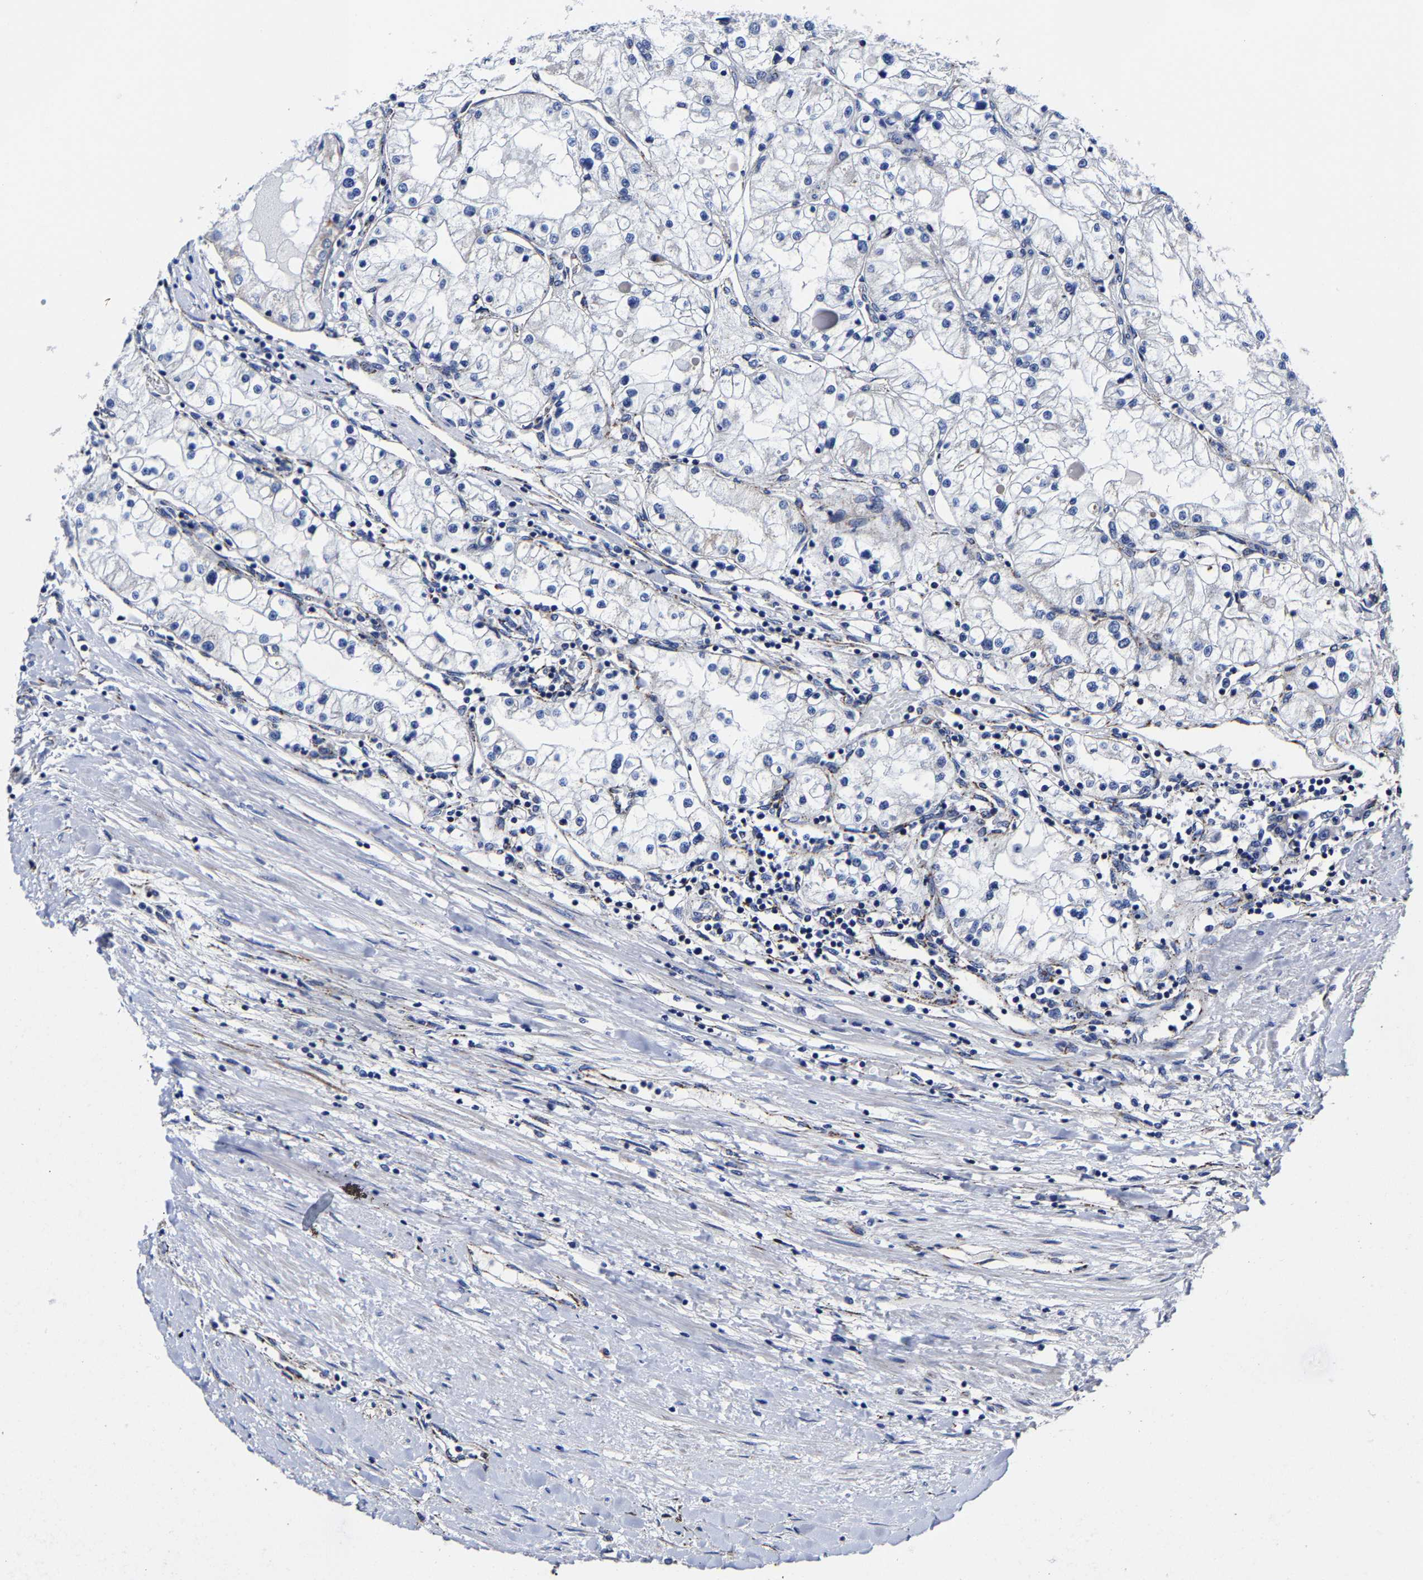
{"staining": {"intensity": "negative", "quantity": "none", "location": "none"}, "tissue": "renal cancer", "cell_type": "Tumor cells", "image_type": "cancer", "snomed": [{"axis": "morphology", "description": "Adenocarcinoma, NOS"}, {"axis": "topography", "description": "Kidney"}], "caption": "Immunohistochemical staining of human adenocarcinoma (renal) exhibits no significant expression in tumor cells. (Brightfield microscopy of DAB (3,3'-diaminobenzidine) immunohistochemistry at high magnification).", "gene": "AASS", "patient": {"sex": "male", "age": 68}}